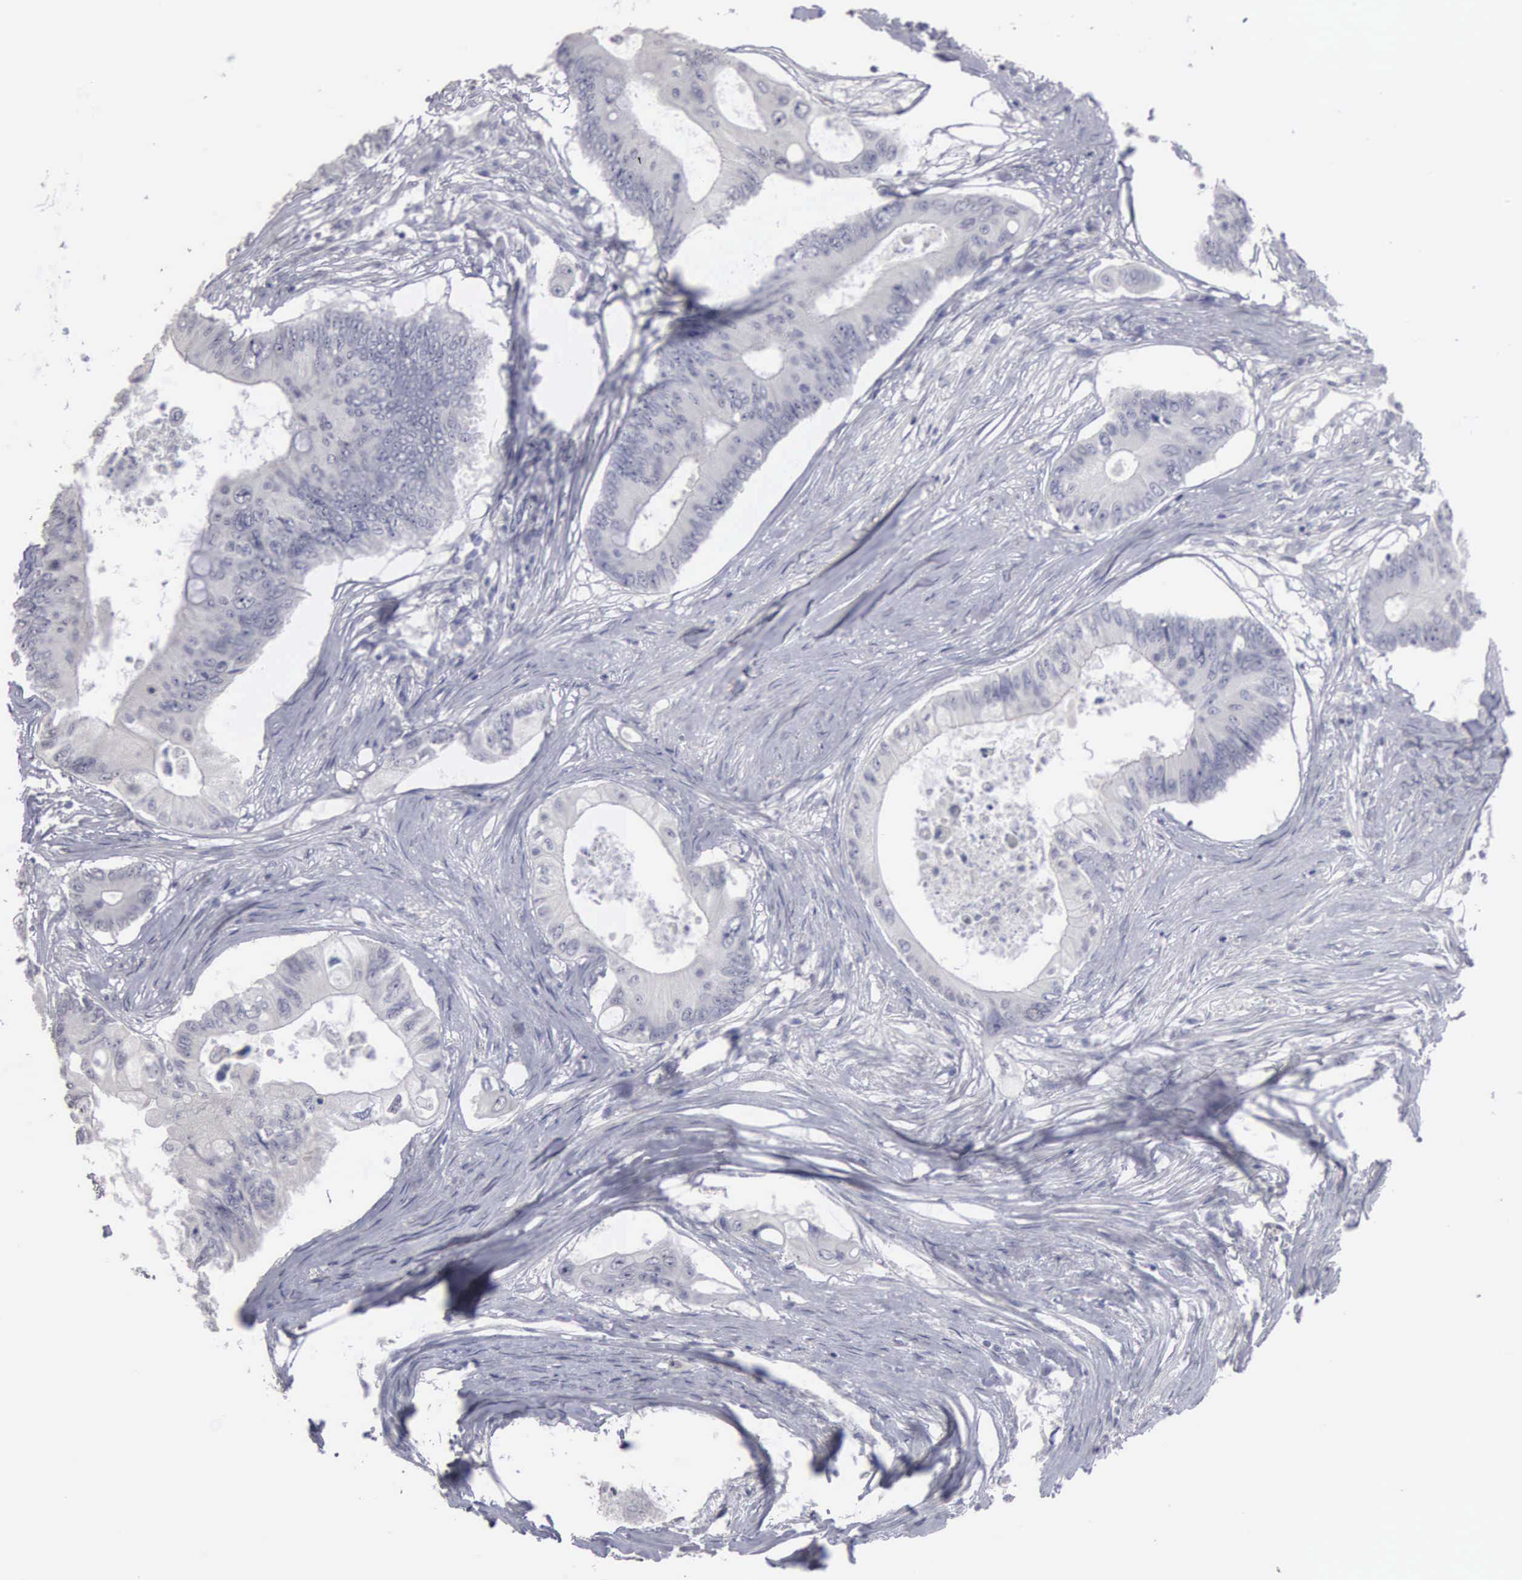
{"staining": {"intensity": "negative", "quantity": "none", "location": "none"}, "tissue": "colorectal cancer", "cell_type": "Tumor cells", "image_type": "cancer", "snomed": [{"axis": "morphology", "description": "Adenocarcinoma, NOS"}, {"axis": "topography", "description": "Colon"}], "caption": "An IHC histopathology image of adenocarcinoma (colorectal) is shown. There is no staining in tumor cells of adenocarcinoma (colorectal).", "gene": "UPB1", "patient": {"sex": "male", "age": 65}}